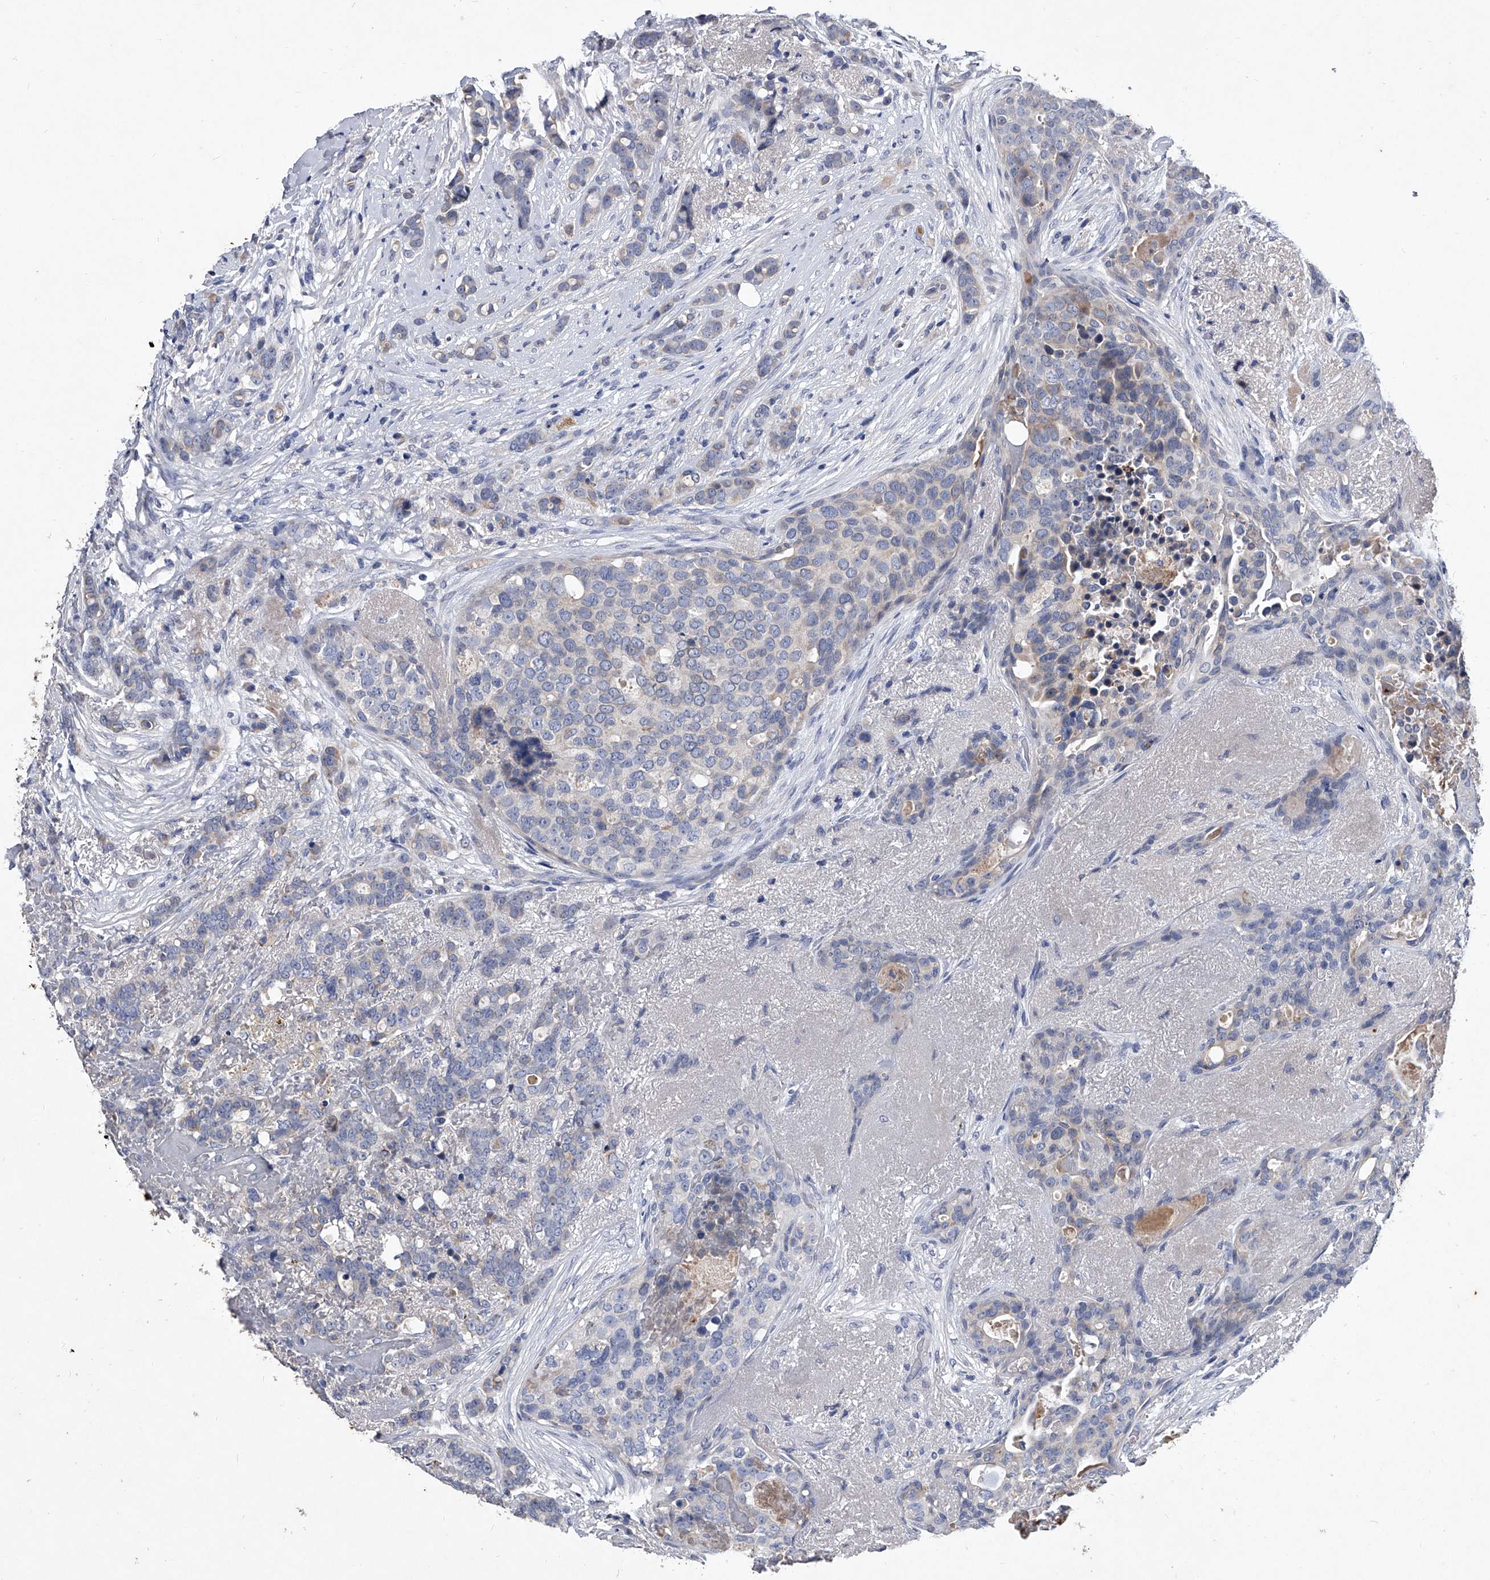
{"staining": {"intensity": "negative", "quantity": "none", "location": "none"}, "tissue": "breast cancer", "cell_type": "Tumor cells", "image_type": "cancer", "snomed": [{"axis": "morphology", "description": "Lobular carcinoma"}, {"axis": "topography", "description": "Breast"}], "caption": "This is a micrograph of immunohistochemistry staining of lobular carcinoma (breast), which shows no staining in tumor cells.", "gene": "C5", "patient": {"sex": "female", "age": 51}}